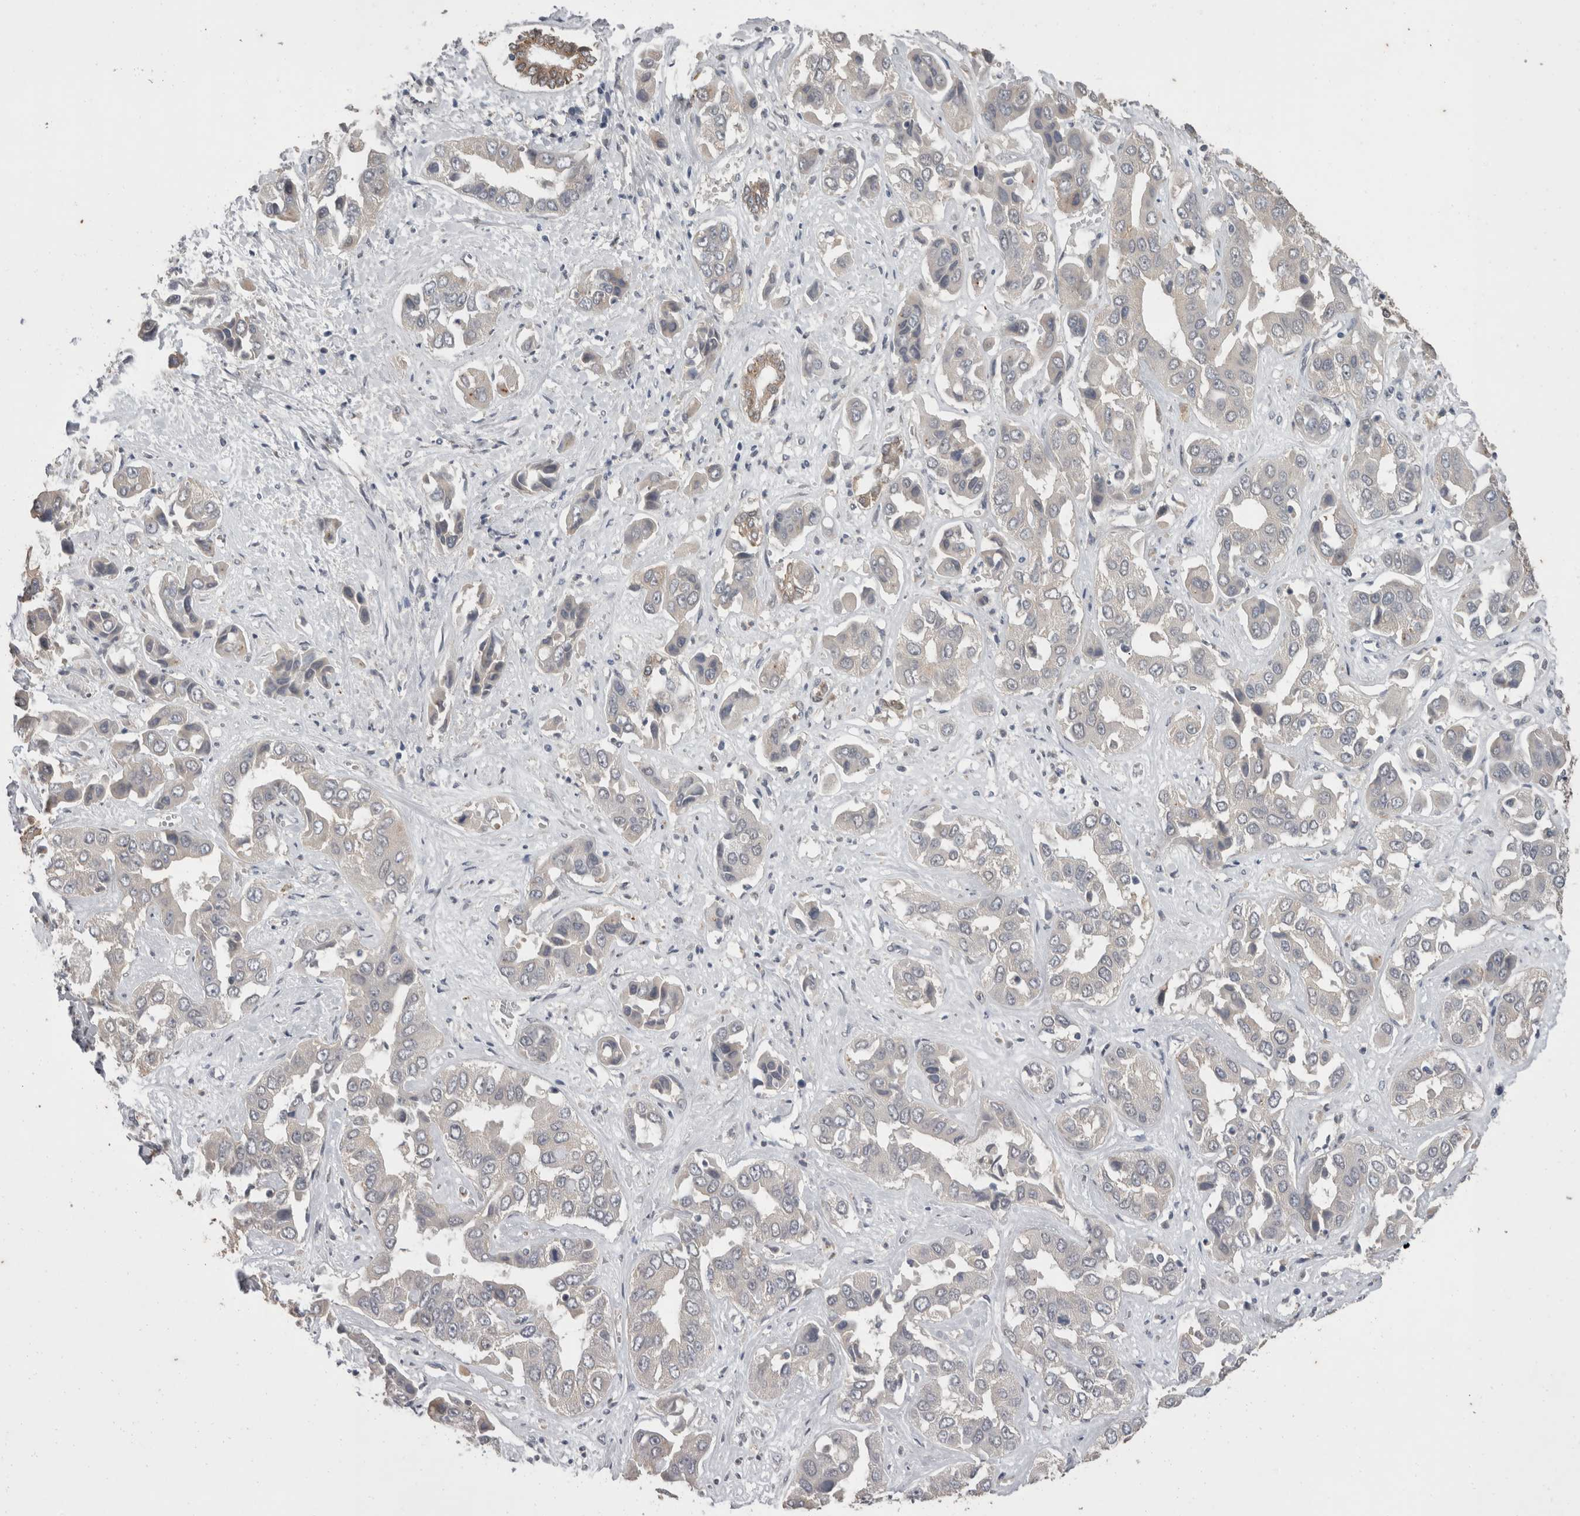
{"staining": {"intensity": "negative", "quantity": "none", "location": "none"}, "tissue": "liver cancer", "cell_type": "Tumor cells", "image_type": "cancer", "snomed": [{"axis": "morphology", "description": "Cholangiocarcinoma"}, {"axis": "topography", "description": "Liver"}], "caption": "Immunohistochemistry image of cholangiocarcinoma (liver) stained for a protein (brown), which displays no staining in tumor cells.", "gene": "FHOD3", "patient": {"sex": "female", "age": 52}}